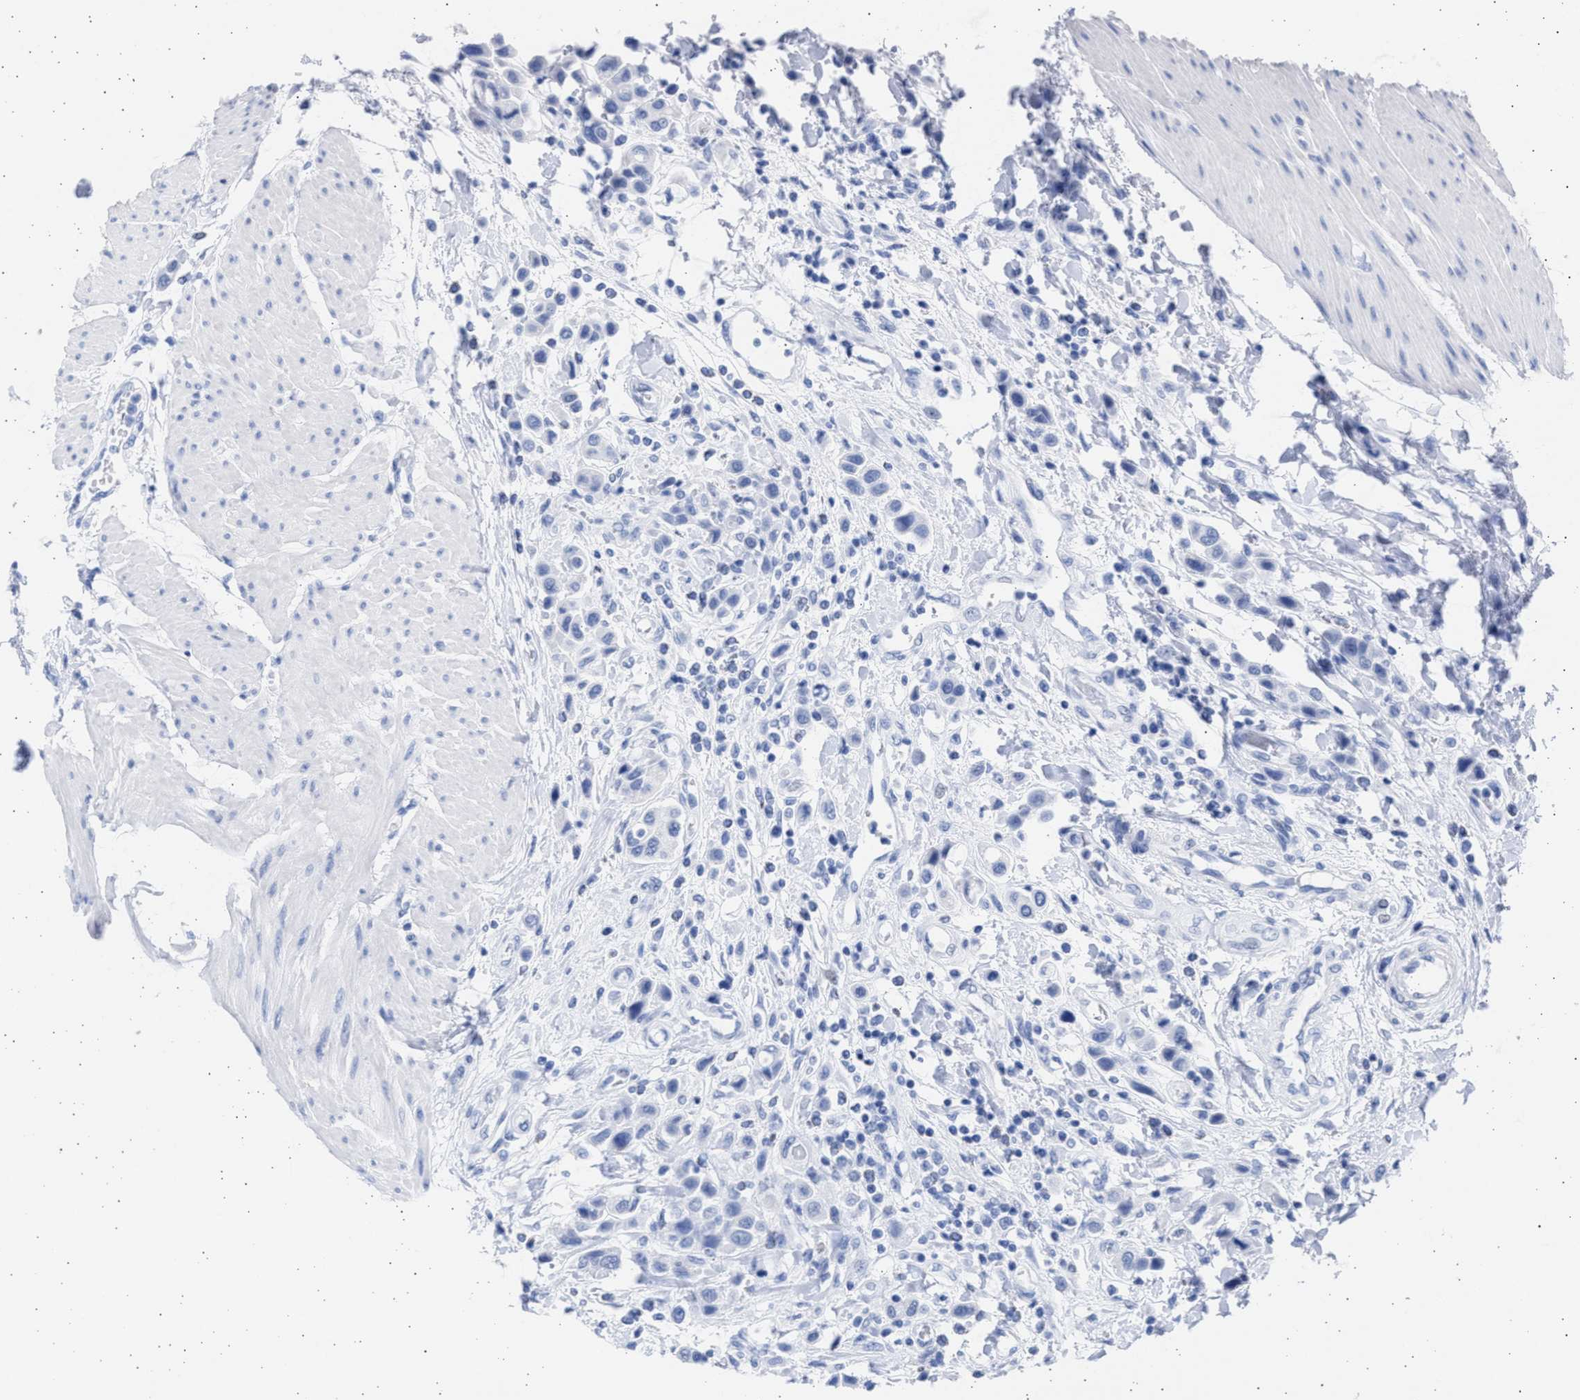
{"staining": {"intensity": "negative", "quantity": "none", "location": "none"}, "tissue": "urothelial cancer", "cell_type": "Tumor cells", "image_type": "cancer", "snomed": [{"axis": "morphology", "description": "Urothelial carcinoma, High grade"}, {"axis": "topography", "description": "Urinary bladder"}], "caption": "DAB (3,3'-diaminobenzidine) immunohistochemical staining of human urothelial carcinoma (high-grade) shows no significant positivity in tumor cells.", "gene": "ALDOC", "patient": {"sex": "male", "age": 50}}